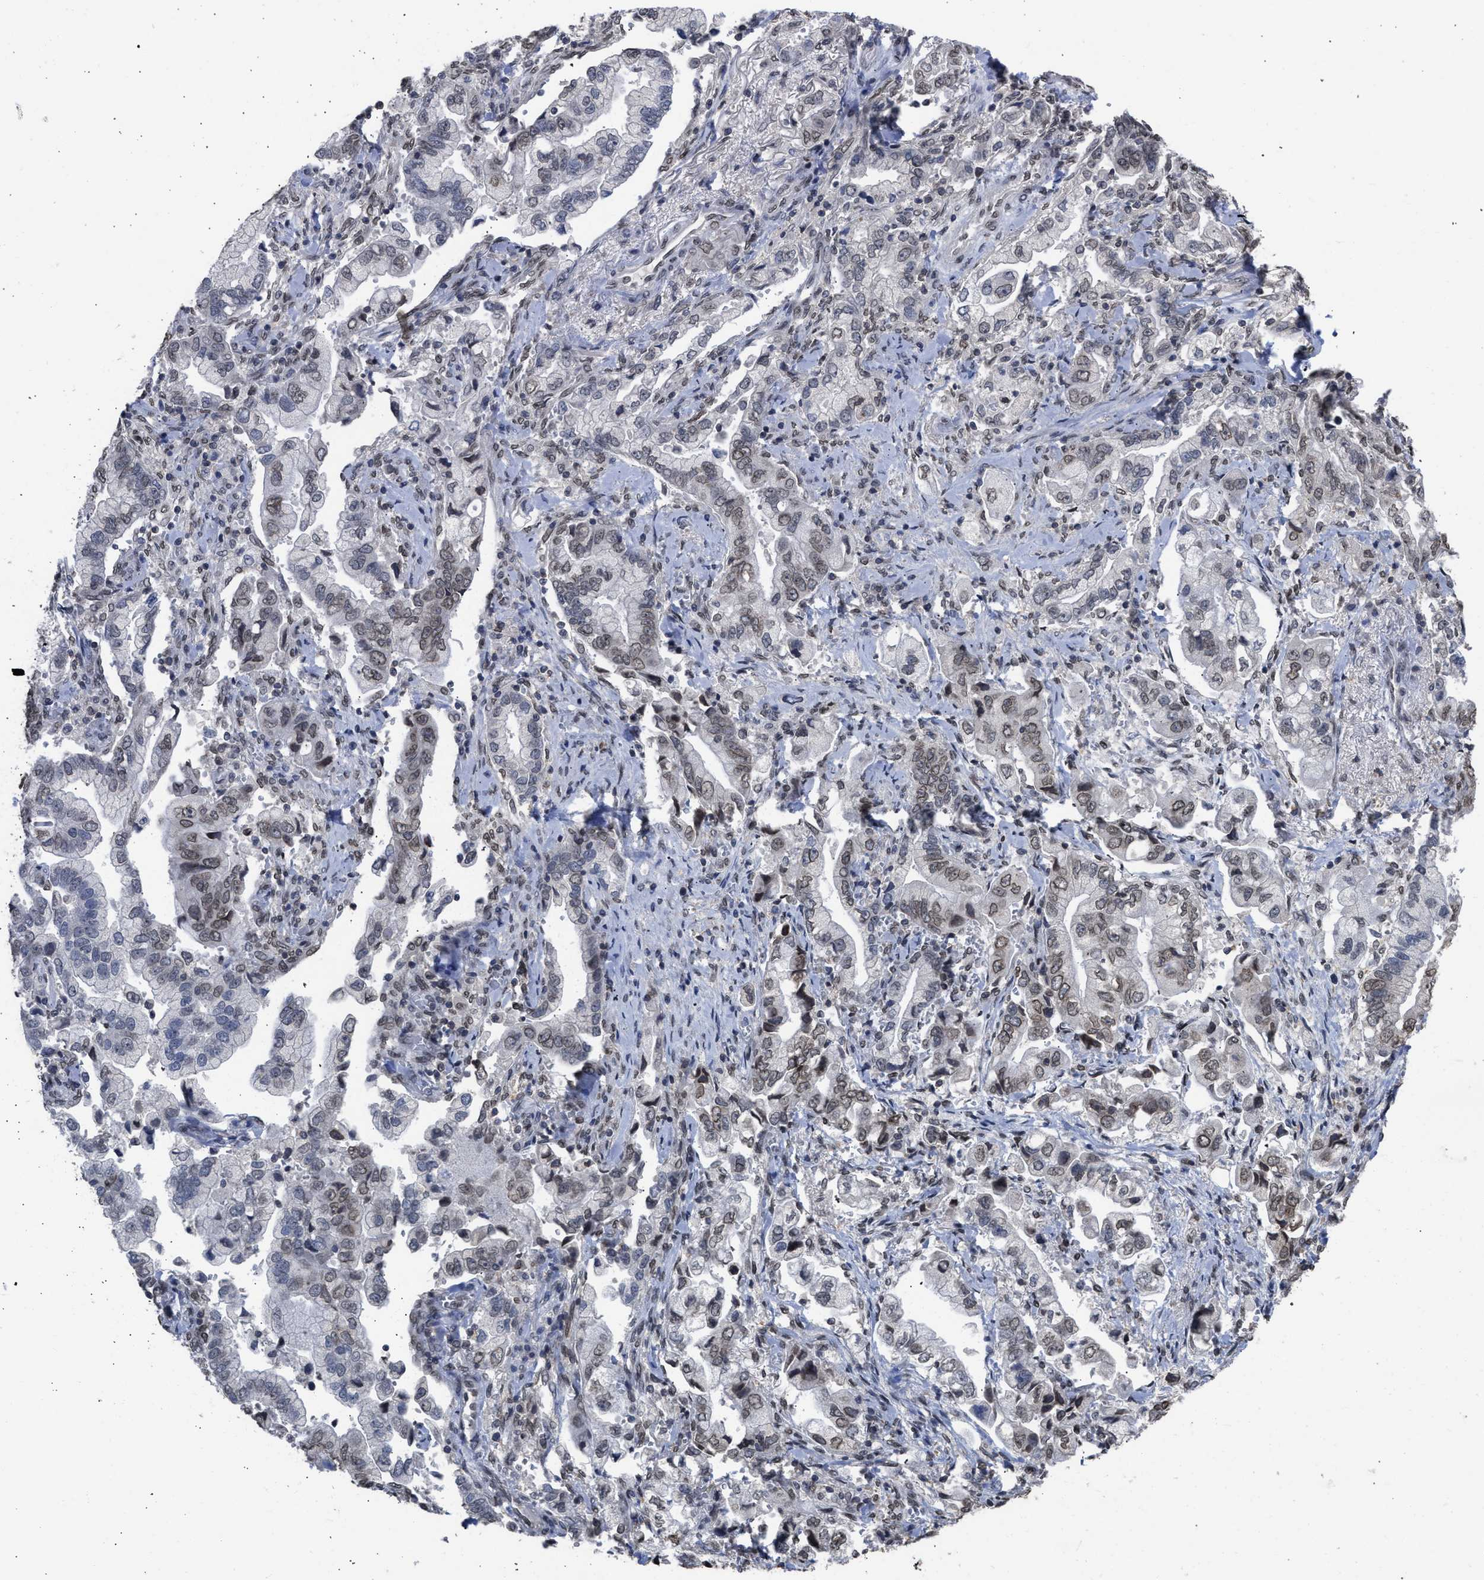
{"staining": {"intensity": "weak", "quantity": "<25%", "location": "cytoplasmic/membranous,nuclear"}, "tissue": "stomach cancer", "cell_type": "Tumor cells", "image_type": "cancer", "snomed": [{"axis": "morphology", "description": "Normal tissue, NOS"}, {"axis": "morphology", "description": "Adenocarcinoma, NOS"}, {"axis": "topography", "description": "Stomach"}], "caption": "Tumor cells show no significant protein staining in stomach cancer. Nuclei are stained in blue.", "gene": "NUP35", "patient": {"sex": "male", "age": 62}}